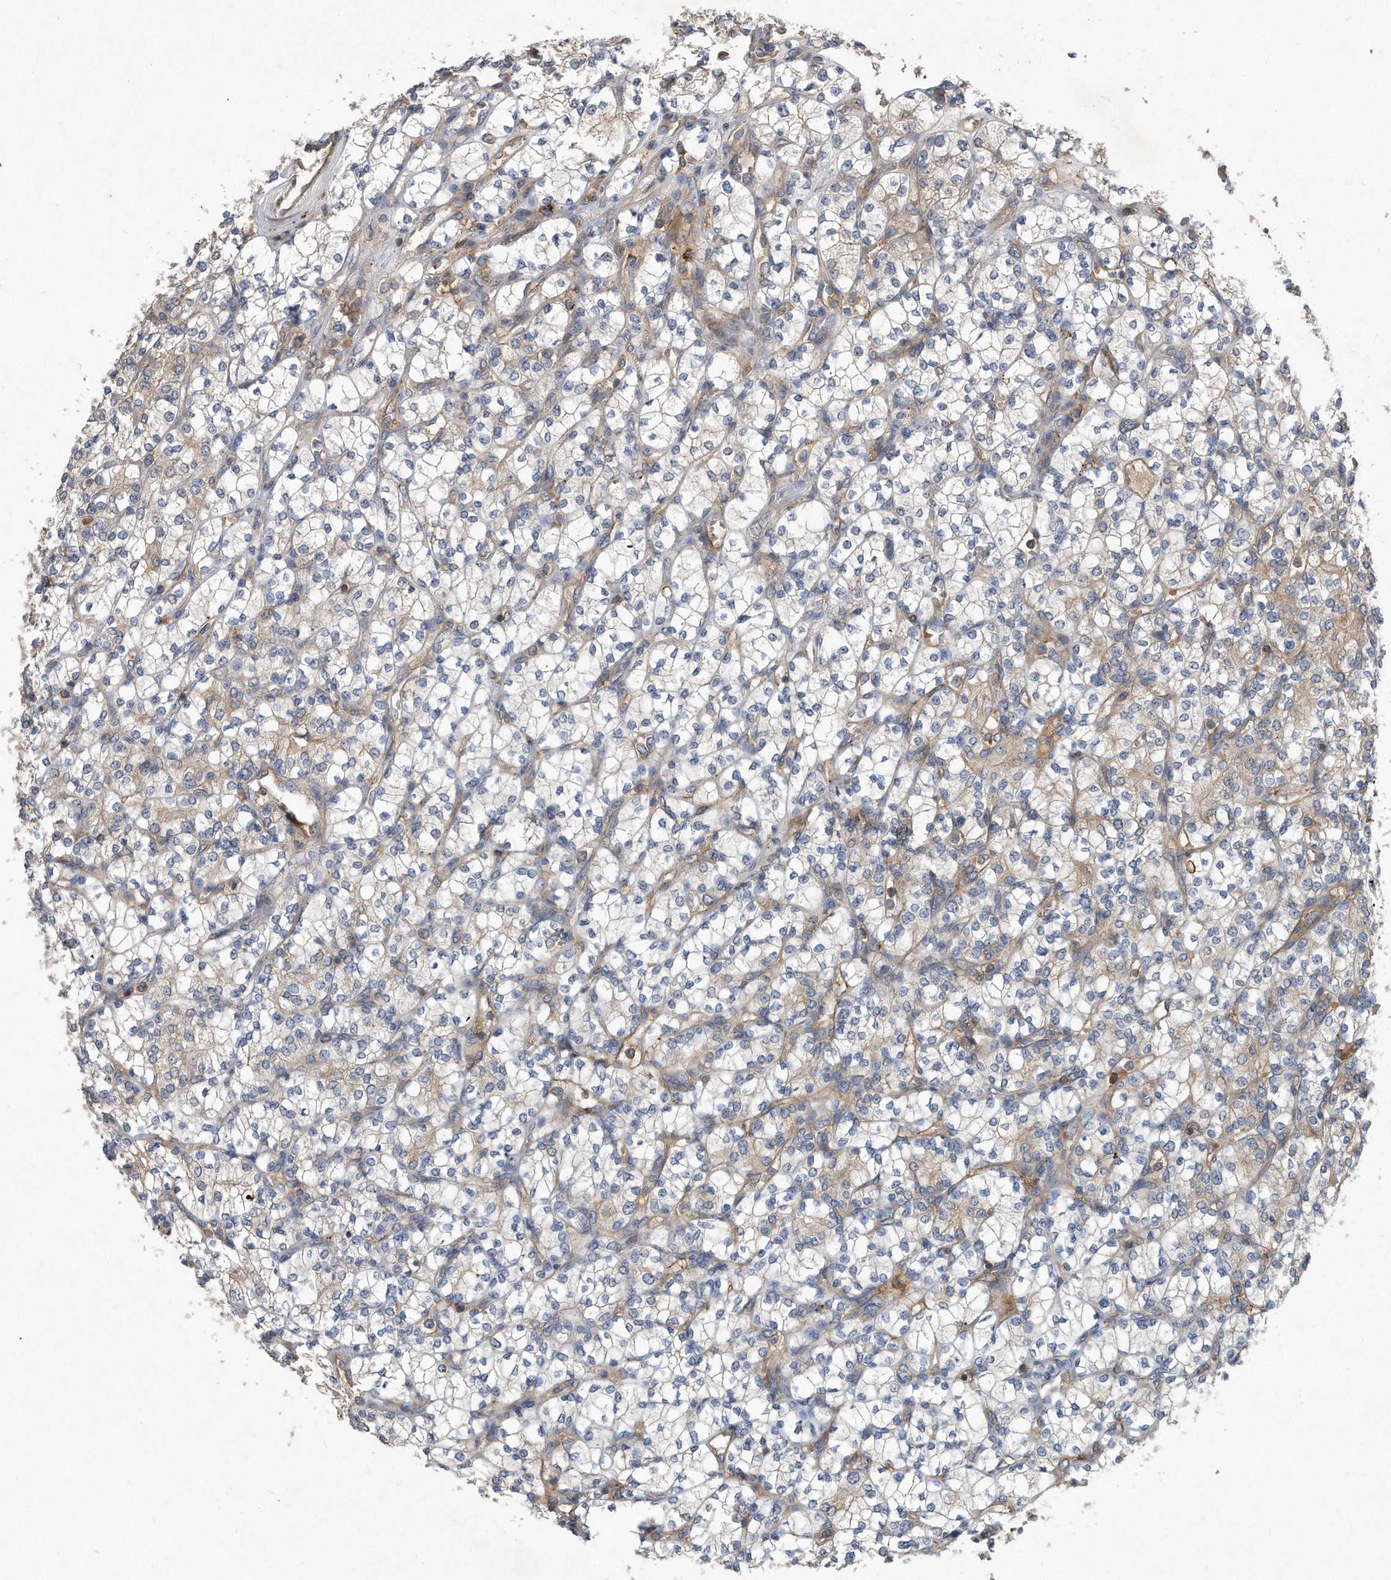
{"staining": {"intensity": "weak", "quantity": "<25%", "location": "cytoplasmic/membranous"}, "tissue": "renal cancer", "cell_type": "Tumor cells", "image_type": "cancer", "snomed": [{"axis": "morphology", "description": "Adenocarcinoma, NOS"}, {"axis": "topography", "description": "Kidney"}], "caption": "This is an immunohistochemistry photomicrograph of renal adenocarcinoma. There is no staining in tumor cells.", "gene": "PGBD2", "patient": {"sex": "male", "age": 77}}